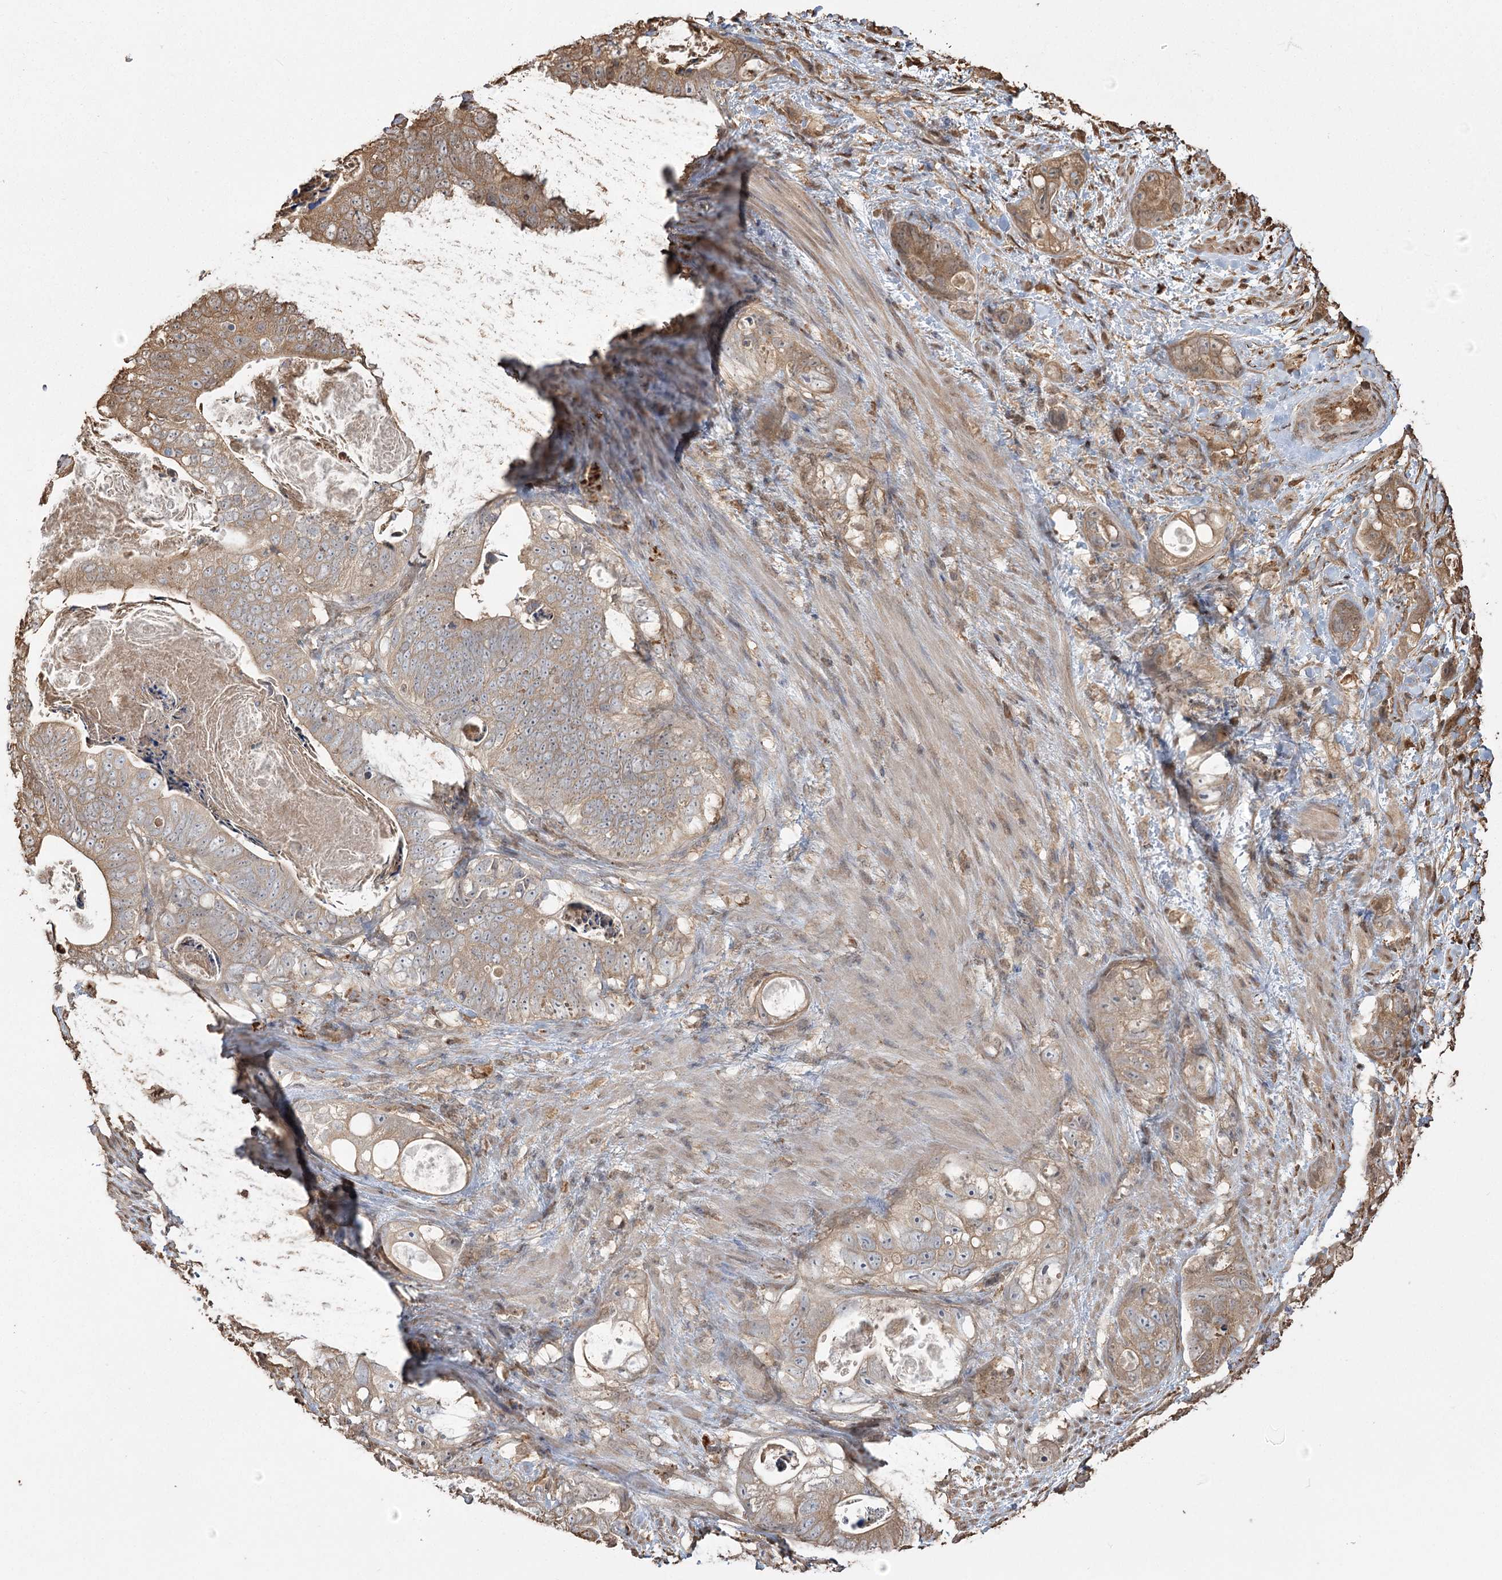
{"staining": {"intensity": "moderate", "quantity": "<25%", "location": "cytoplasmic/membranous"}, "tissue": "stomach cancer", "cell_type": "Tumor cells", "image_type": "cancer", "snomed": [{"axis": "morphology", "description": "Normal tissue, NOS"}, {"axis": "morphology", "description": "Adenocarcinoma, NOS"}, {"axis": "topography", "description": "Stomach"}], "caption": "The image reveals immunohistochemical staining of stomach adenocarcinoma. There is moderate cytoplasmic/membranous expression is identified in approximately <25% of tumor cells.", "gene": "PLCH1", "patient": {"sex": "female", "age": 89}}